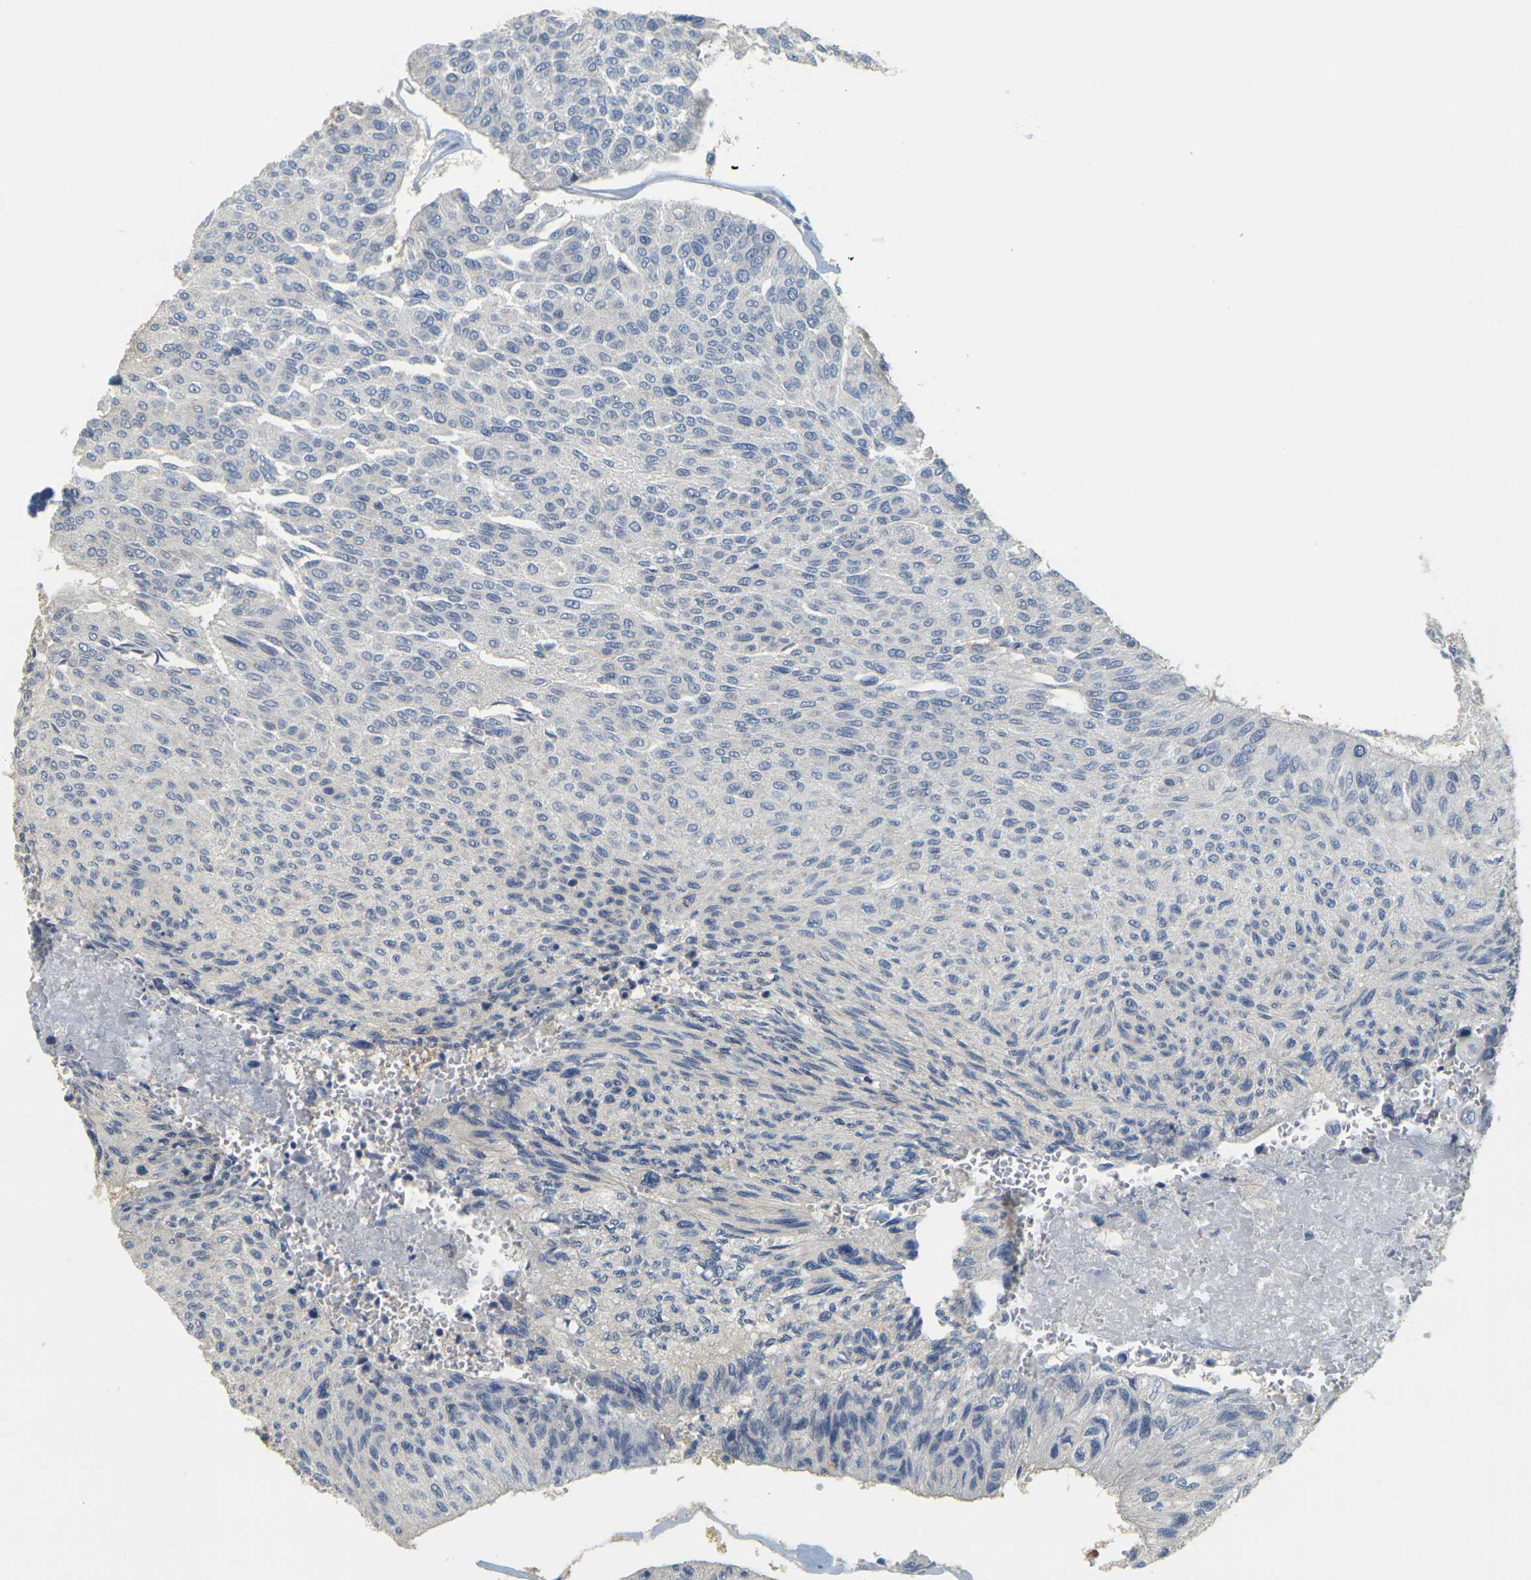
{"staining": {"intensity": "negative", "quantity": "none", "location": "none"}, "tissue": "urothelial cancer", "cell_type": "Tumor cells", "image_type": "cancer", "snomed": [{"axis": "morphology", "description": "Urothelial carcinoma, High grade"}, {"axis": "topography", "description": "Urinary bladder"}], "caption": "Immunohistochemical staining of human urothelial carcinoma (high-grade) demonstrates no significant staining in tumor cells. (DAB immunohistochemistry, high magnification).", "gene": "GDAP1", "patient": {"sex": "male", "age": 66}}